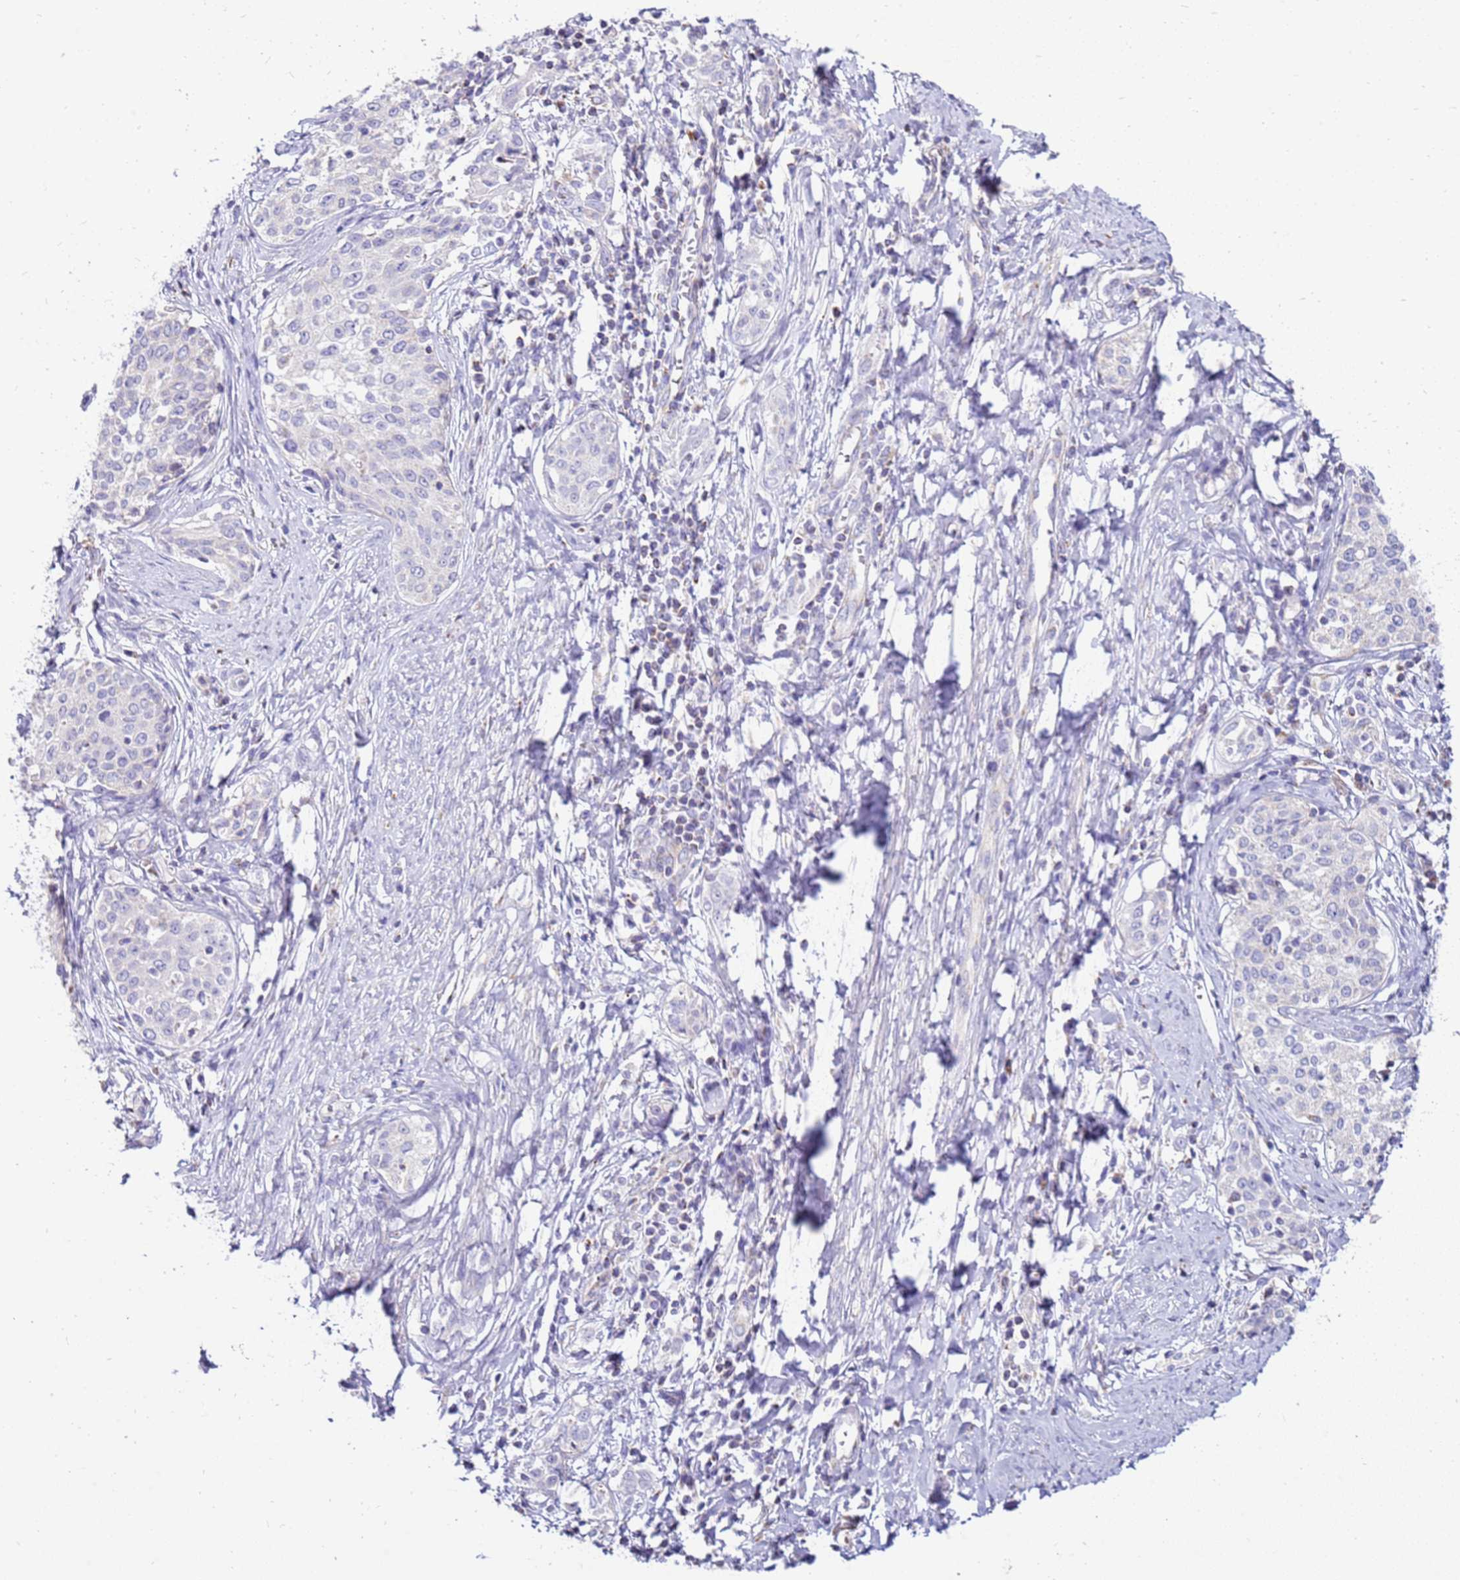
{"staining": {"intensity": "negative", "quantity": "none", "location": "none"}, "tissue": "cervical cancer", "cell_type": "Tumor cells", "image_type": "cancer", "snomed": [{"axis": "morphology", "description": "Squamous cell carcinoma, NOS"}, {"axis": "morphology", "description": "Adenocarcinoma, NOS"}, {"axis": "topography", "description": "Cervix"}], "caption": "Tumor cells show no significant protein positivity in adenocarcinoma (cervical).", "gene": "IGF1R", "patient": {"sex": "female", "age": 52}}